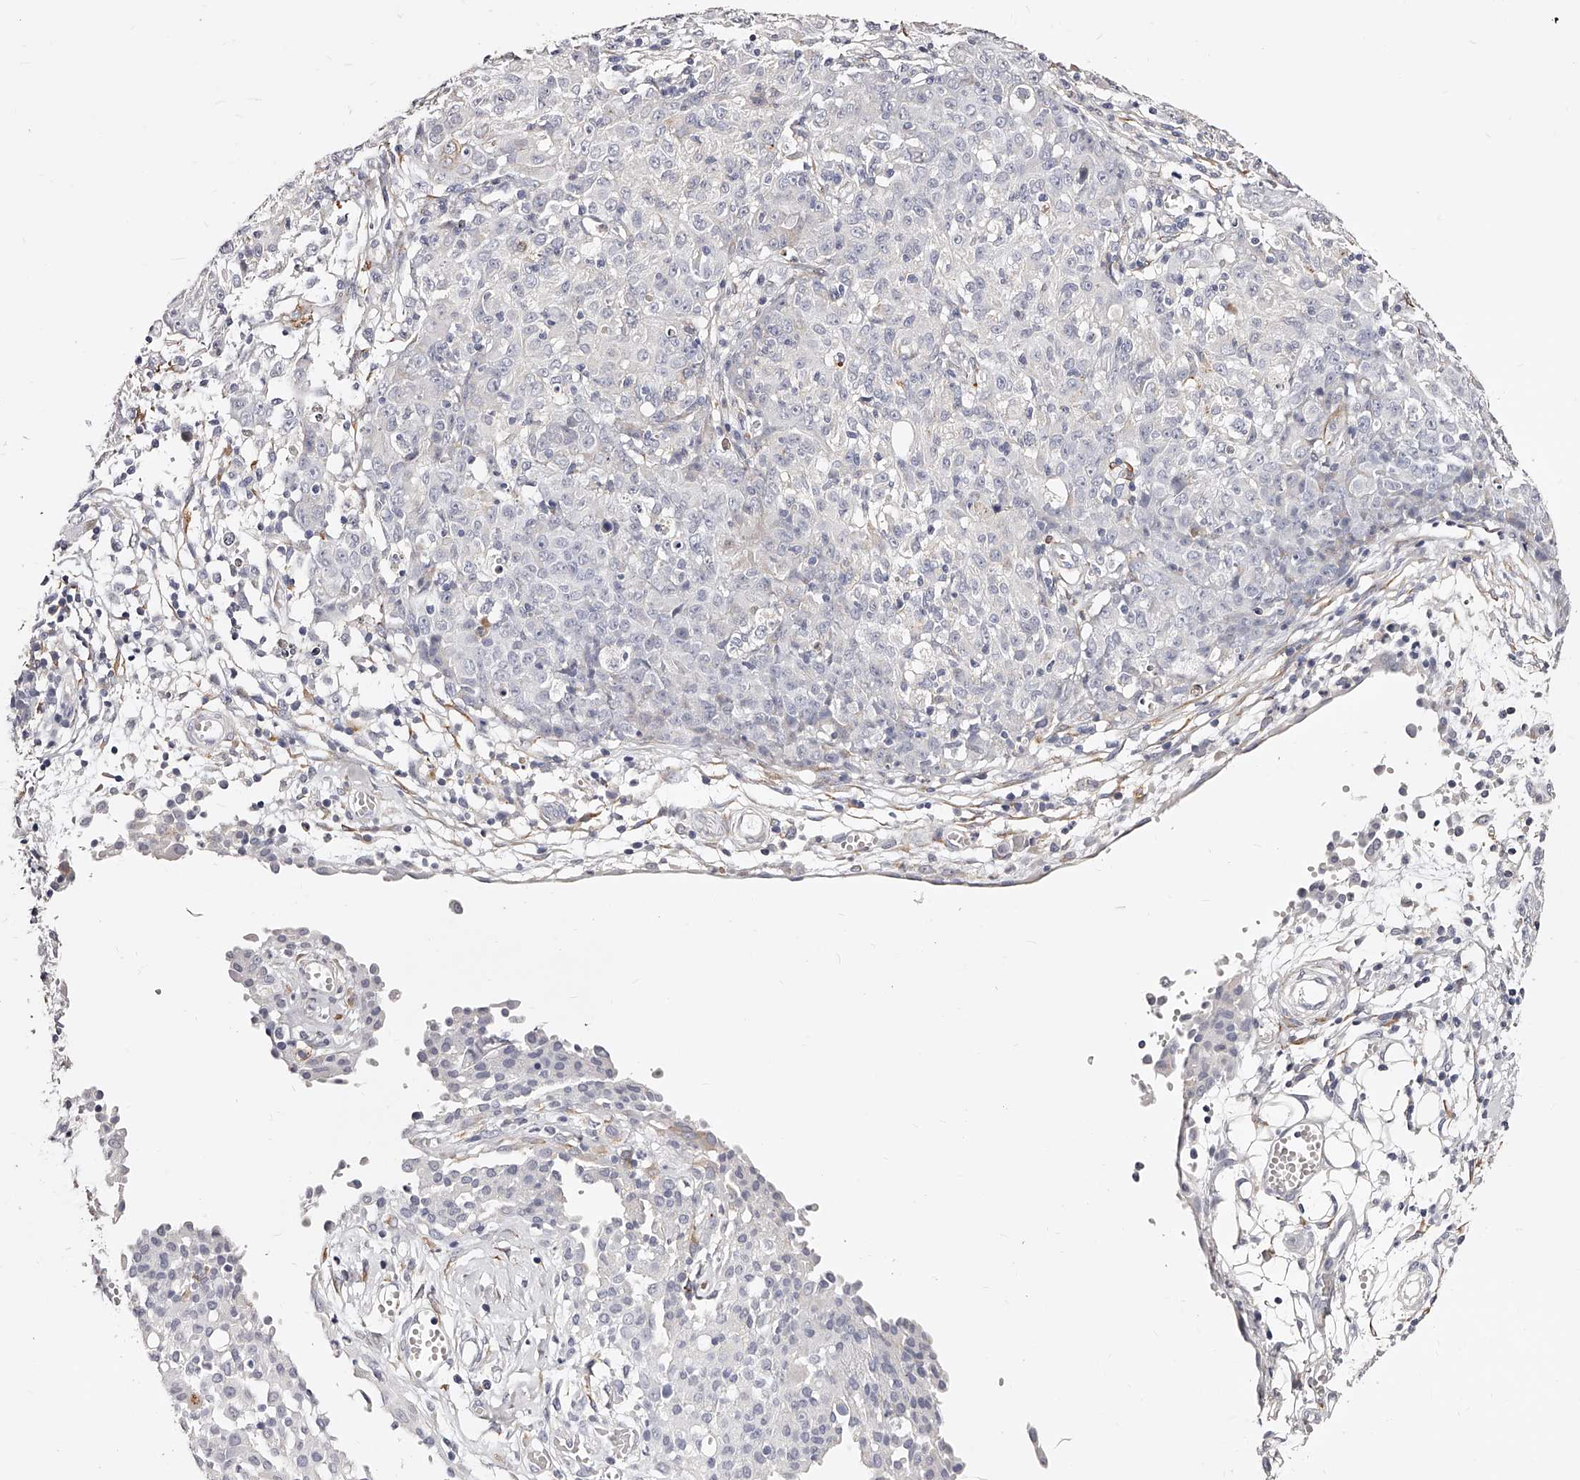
{"staining": {"intensity": "negative", "quantity": "none", "location": "none"}, "tissue": "ovarian cancer", "cell_type": "Tumor cells", "image_type": "cancer", "snomed": [{"axis": "morphology", "description": "Carcinoma, endometroid"}, {"axis": "topography", "description": "Ovary"}], "caption": "IHC of human ovarian endometroid carcinoma demonstrates no expression in tumor cells.", "gene": "CD82", "patient": {"sex": "female", "age": 42}}